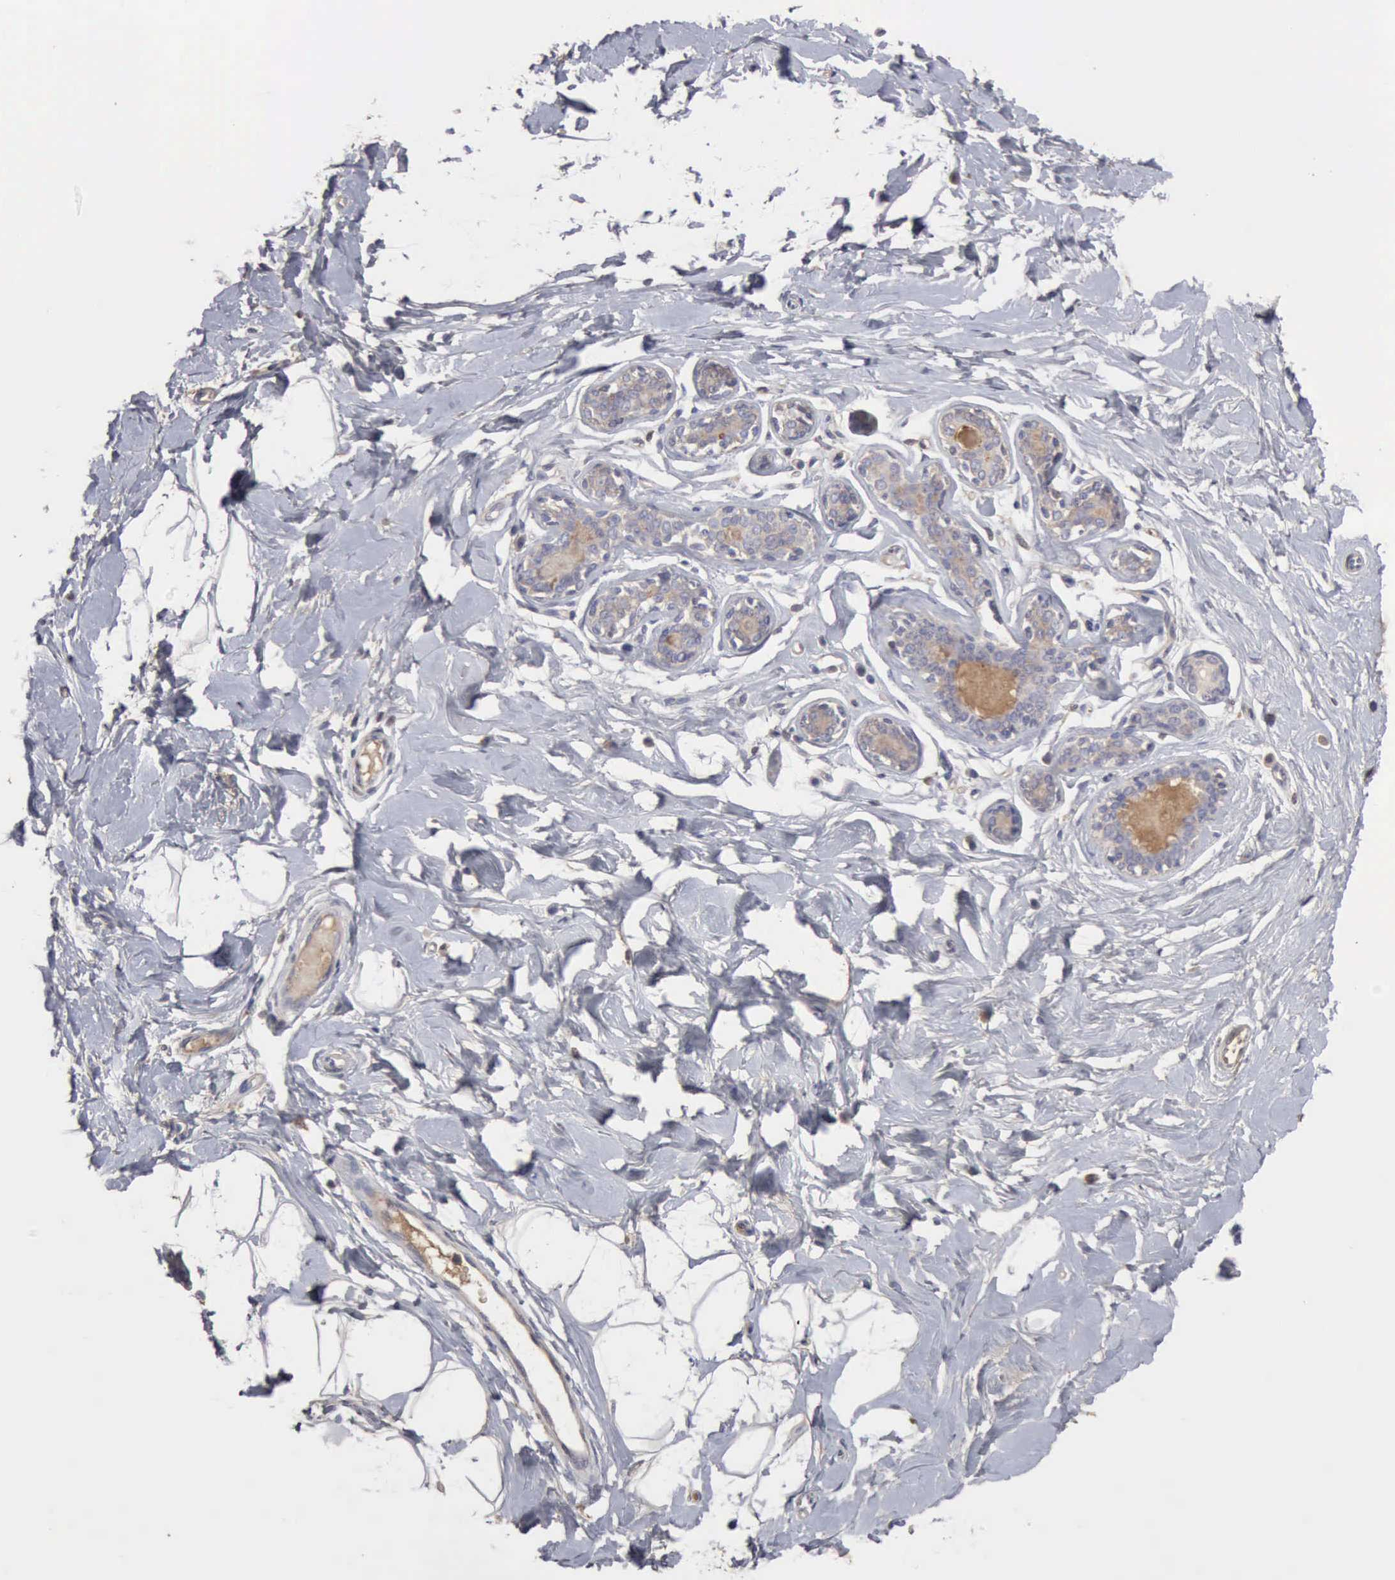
{"staining": {"intensity": "negative", "quantity": "none", "location": "none"}, "tissue": "breast", "cell_type": "Adipocytes", "image_type": "normal", "snomed": [{"axis": "morphology", "description": "Normal tissue, NOS"}, {"axis": "topography", "description": "Breast"}], "caption": "Immunohistochemistry (IHC) of normal human breast shows no positivity in adipocytes. (DAB (3,3'-diaminobenzidine) IHC with hematoxylin counter stain).", "gene": "SERPINA1", "patient": {"sex": "female", "age": 23}}